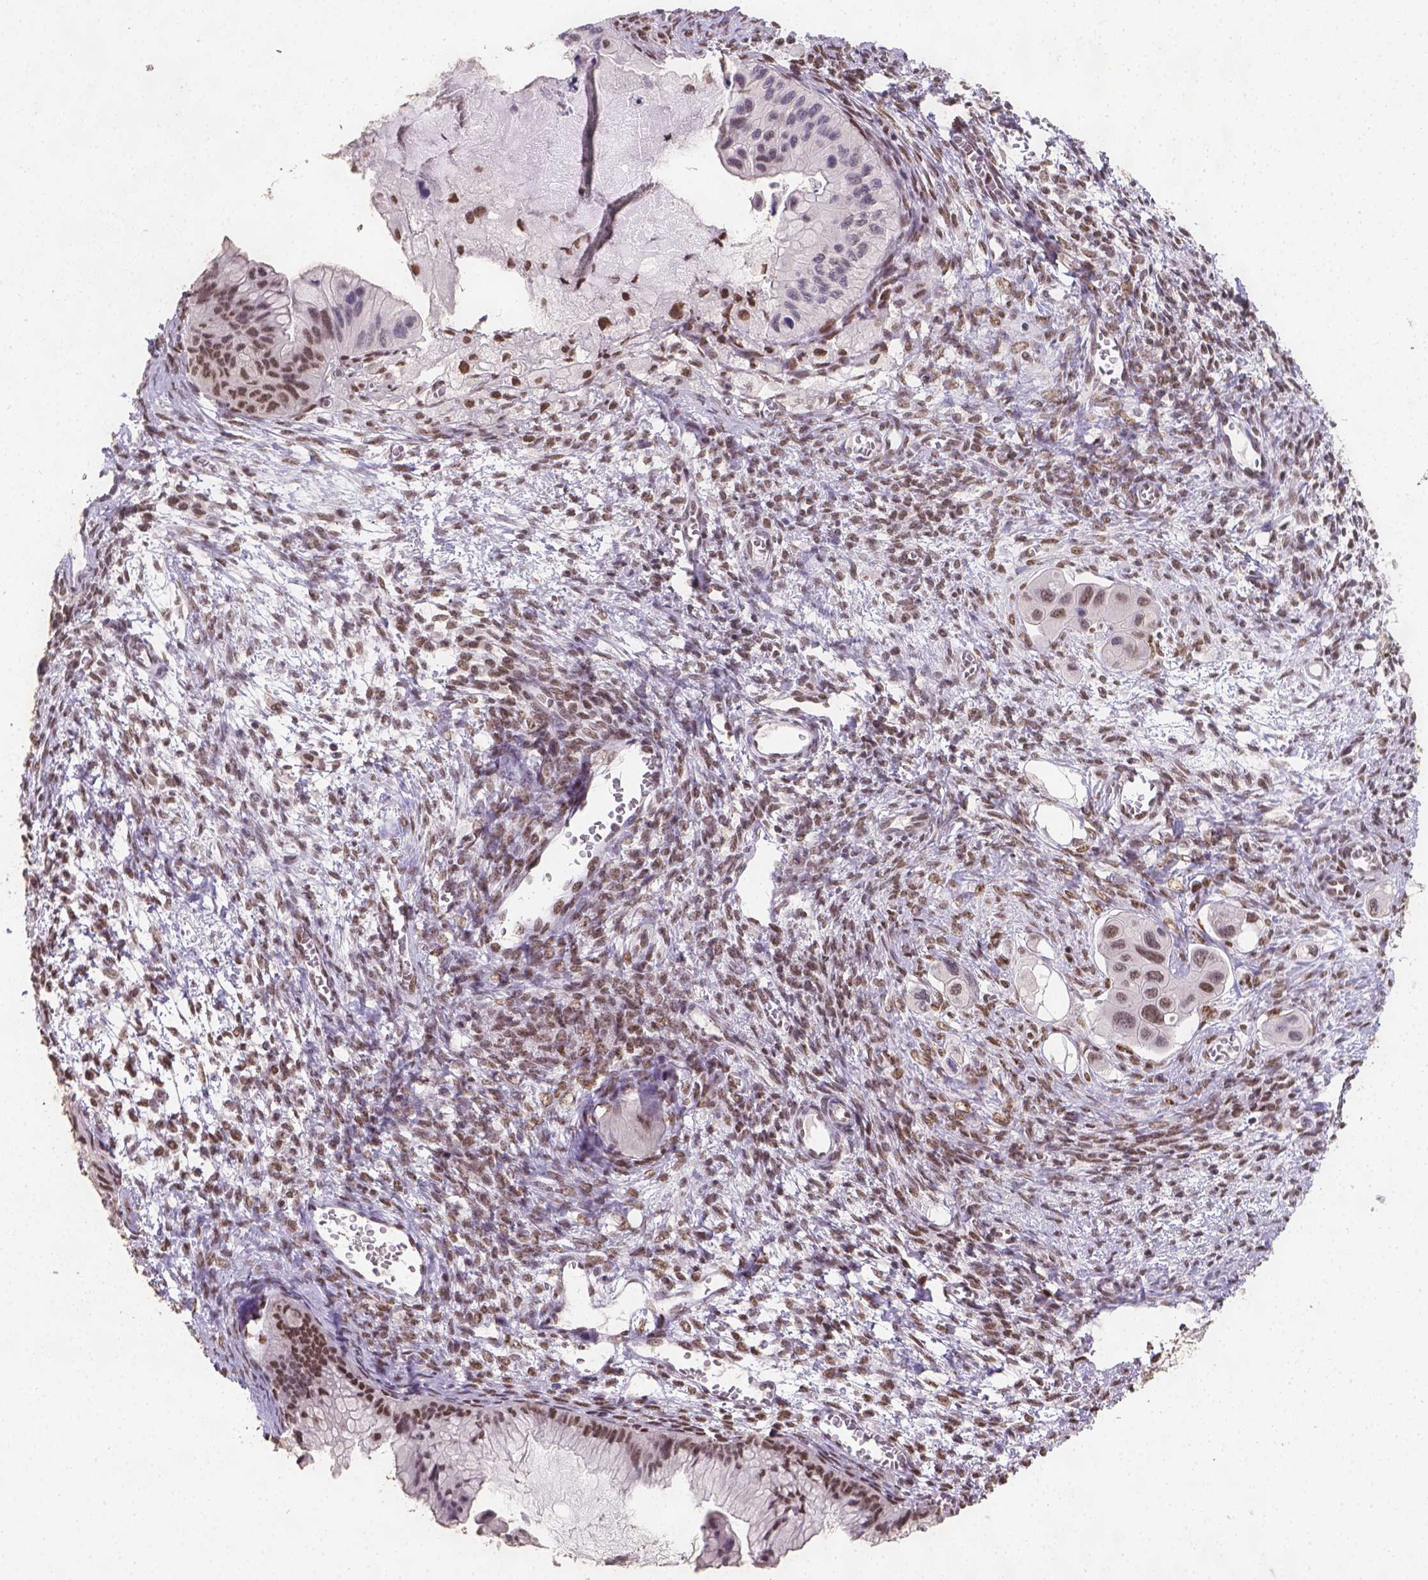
{"staining": {"intensity": "moderate", "quantity": ">75%", "location": "nuclear"}, "tissue": "ovarian cancer", "cell_type": "Tumor cells", "image_type": "cancer", "snomed": [{"axis": "morphology", "description": "Cystadenocarcinoma, mucinous, NOS"}, {"axis": "topography", "description": "Ovary"}], "caption": "DAB (3,3'-diaminobenzidine) immunohistochemical staining of ovarian mucinous cystadenocarcinoma shows moderate nuclear protein positivity in approximately >75% of tumor cells.", "gene": "FANCE", "patient": {"sex": "female", "age": 72}}